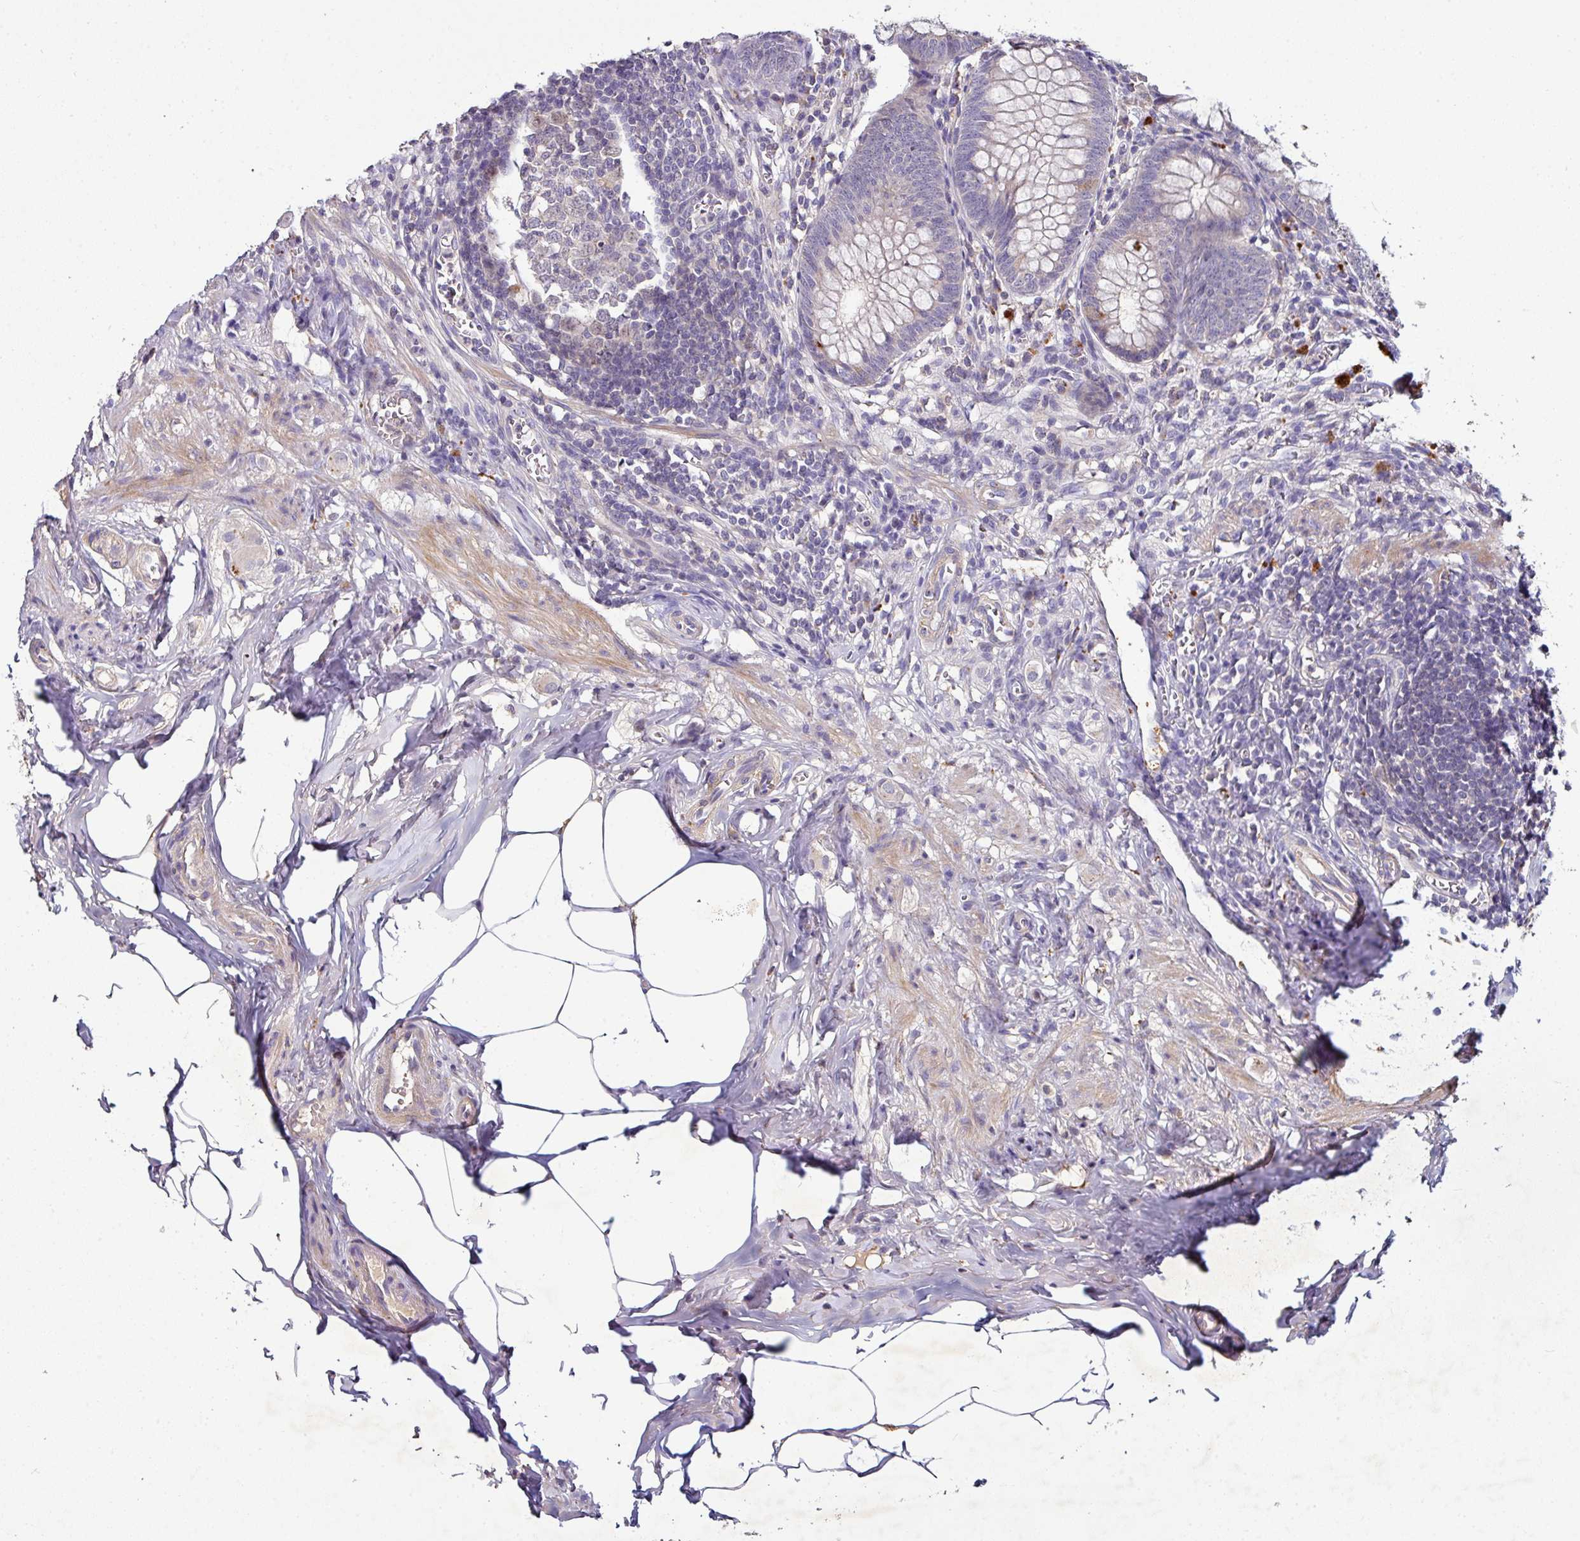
{"staining": {"intensity": "weak", "quantity": "<25%", "location": "cytoplasmic/membranous"}, "tissue": "appendix", "cell_type": "Glandular cells", "image_type": "normal", "snomed": [{"axis": "morphology", "description": "Normal tissue, NOS"}, {"axis": "topography", "description": "Appendix"}], "caption": "The micrograph demonstrates no staining of glandular cells in benign appendix.", "gene": "AEBP2", "patient": {"sex": "male", "age": 56}}